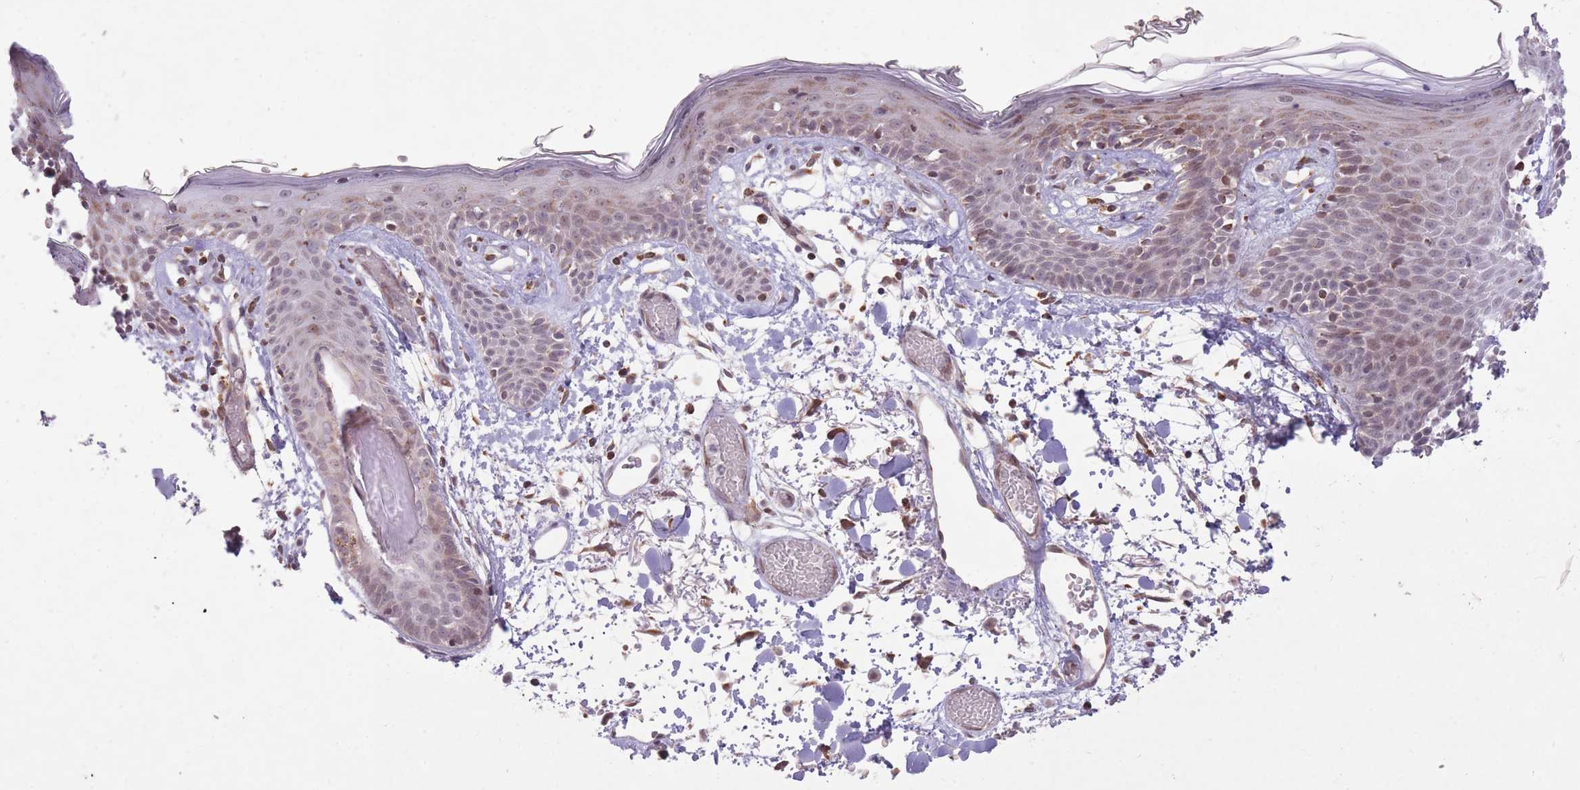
{"staining": {"intensity": "negative", "quantity": "none", "location": "none"}, "tissue": "skin", "cell_type": "Fibroblasts", "image_type": "normal", "snomed": [{"axis": "morphology", "description": "Normal tissue, NOS"}, {"axis": "topography", "description": "Skin"}], "caption": "Immunohistochemical staining of unremarkable skin shows no significant staining in fibroblasts. (Immunohistochemistry, brightfield microscopy, high magnification).", "gene": "DPYSL4", "patient": {"sex": "male", "age": 79}}